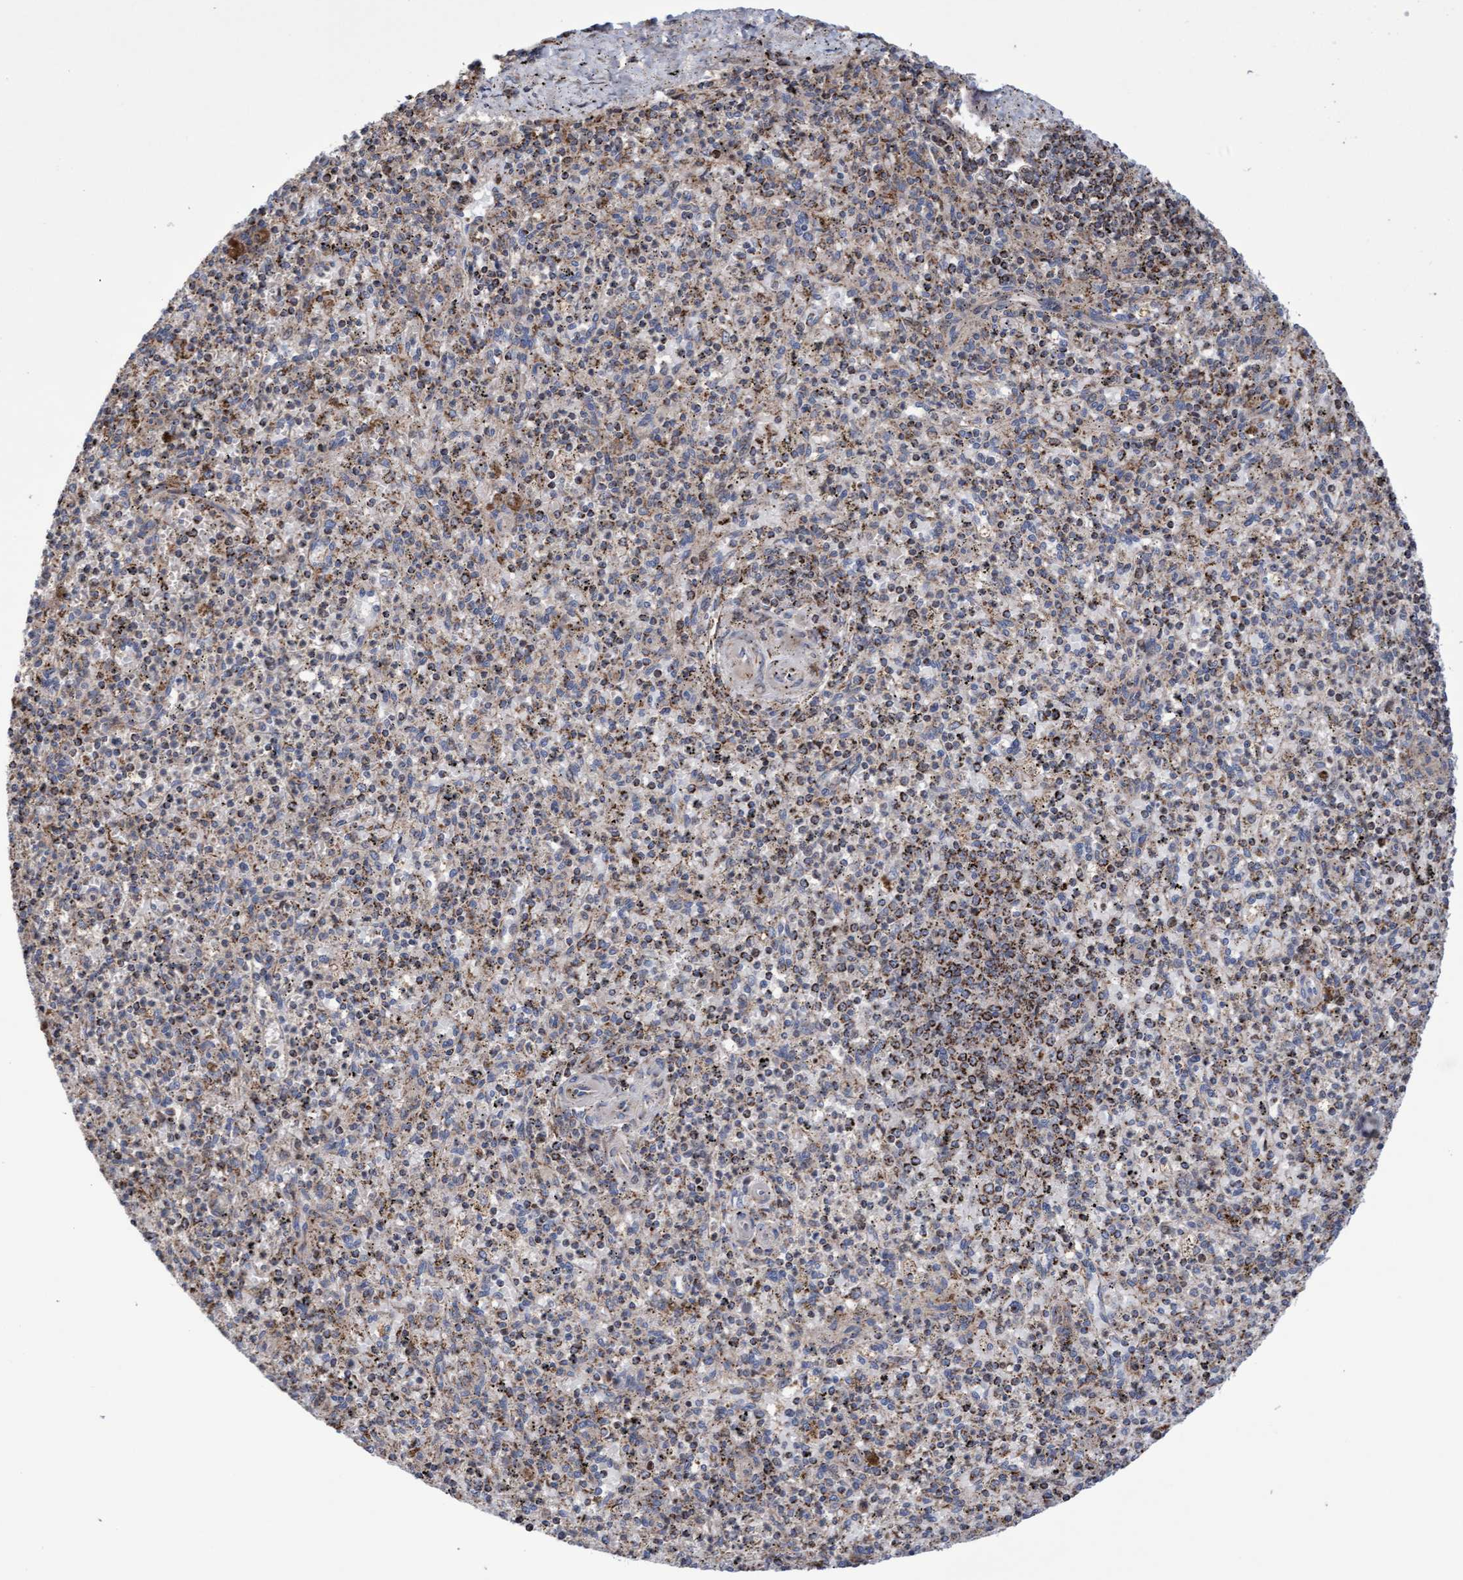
{"staining": {"intensity": "weak", "quantity": "25%-75%", "location": "cytoplasmic/membranous"}, "tissue": "spleen", "cell_type": "Cells in red pulp", "image_type": "normal", "snomed": [{"axis": "morphology", "description": "Normal tissue, NOS"}, {"axis": "topography", "description": "Spleen"}], "caption": "A brown stain labels weak cytoplasmic/membranous expression of a protein in cells in red pulp of normal spleen. The staining is performed using DAB brown chromogen to label protein expression. The nuclei are counter-stained blue using hematoxylin.", "gene": "PECR", "patient": {"sex": "male", "age": 72}}